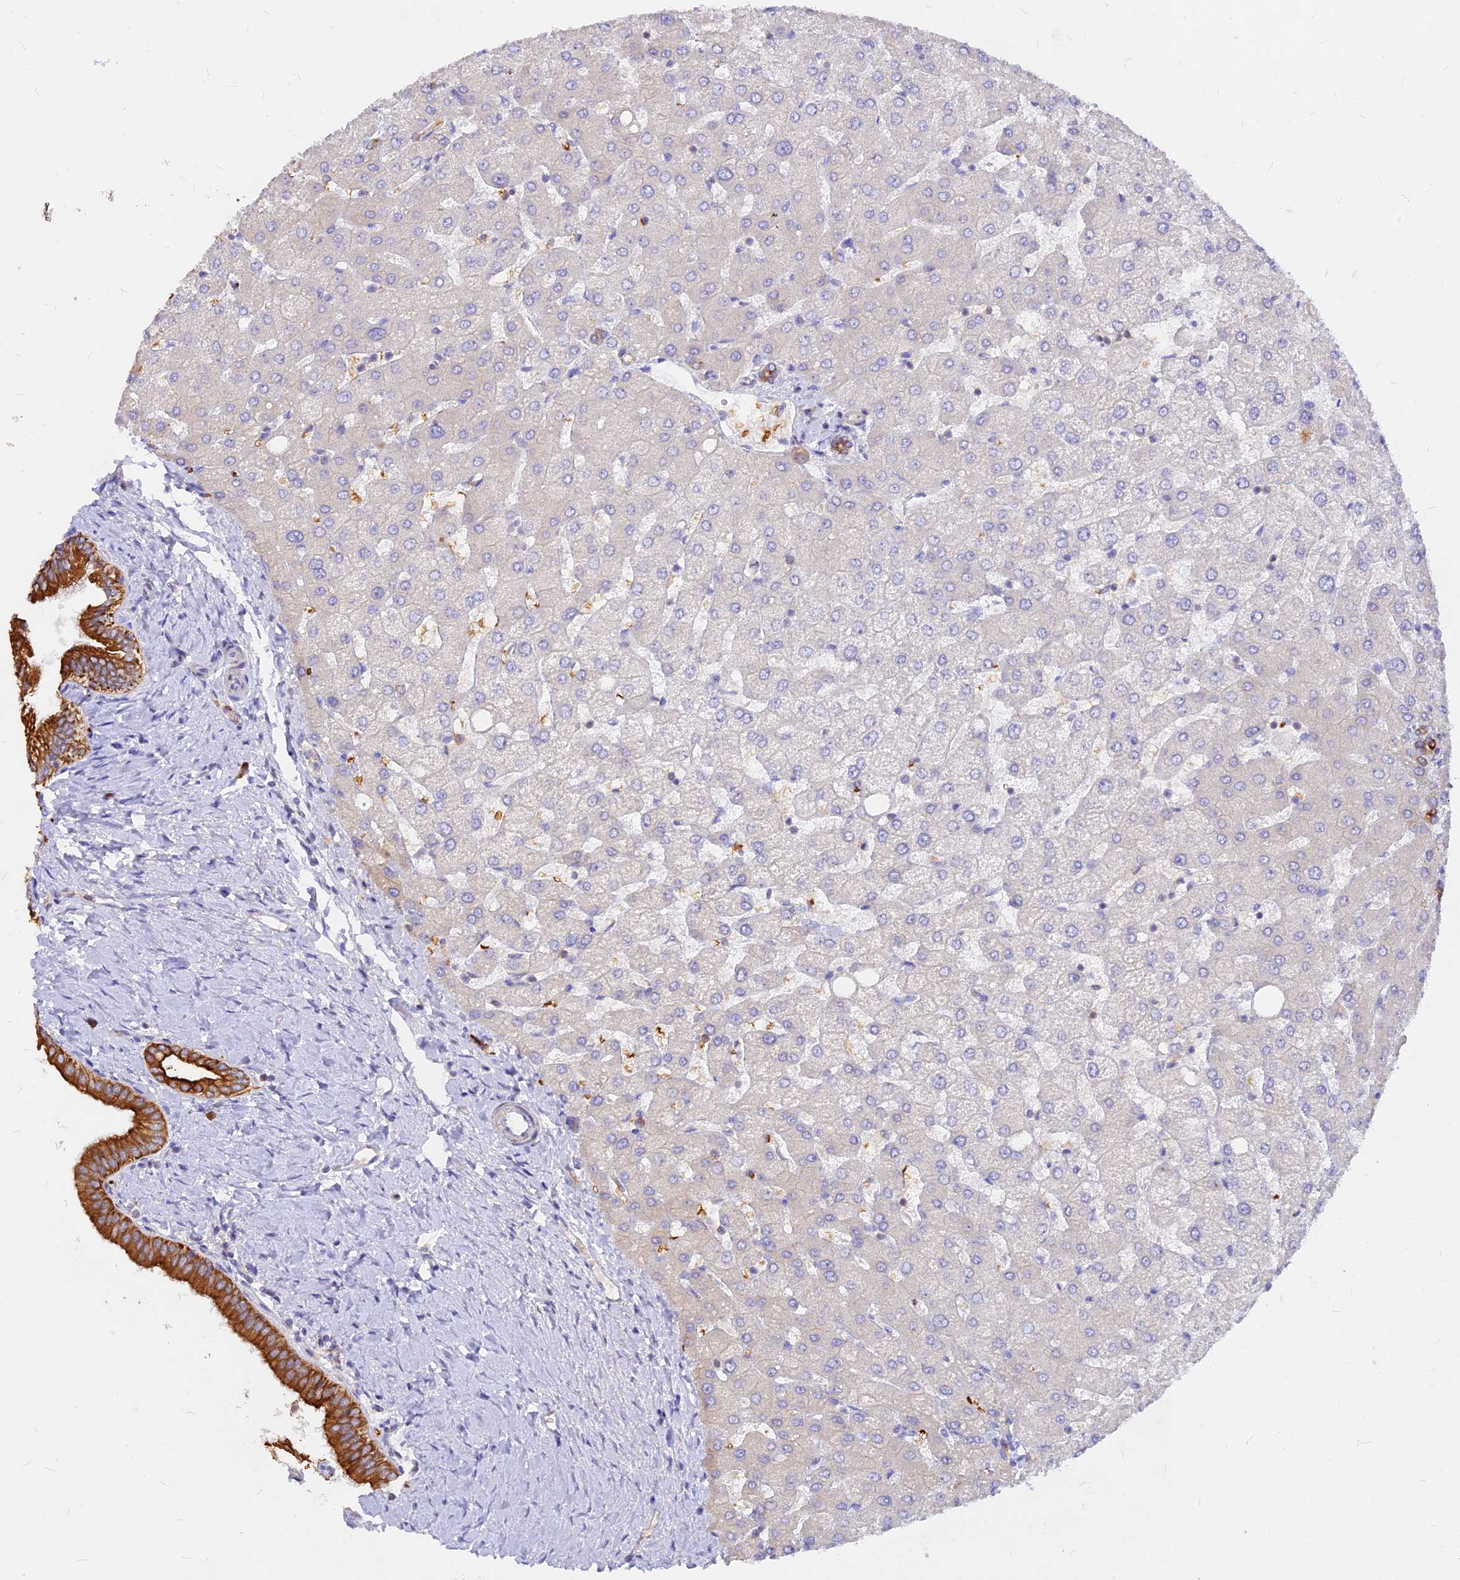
{"staining": {"intensity": "strong", "quantity": ">75%", "location": "cytoplasmic/membranous"}, "tissue": "liver", "cell_type": "Cholangiocytes", "image_type": "normal", "snomed": [{"axis": "morphology", "description": "Normal tissue, NOS"}, {"axis": "topography", "description": "Liver"}], "caption": "A histopathology image showing strong cytoplasmic/membranous expression in approximately >75% of cholangiocytes in unremarkable liver, as visualized by brown immunohistochemical staining.", "gene": "DENND2D", "patient": {"sex": "female", "age": 54}}